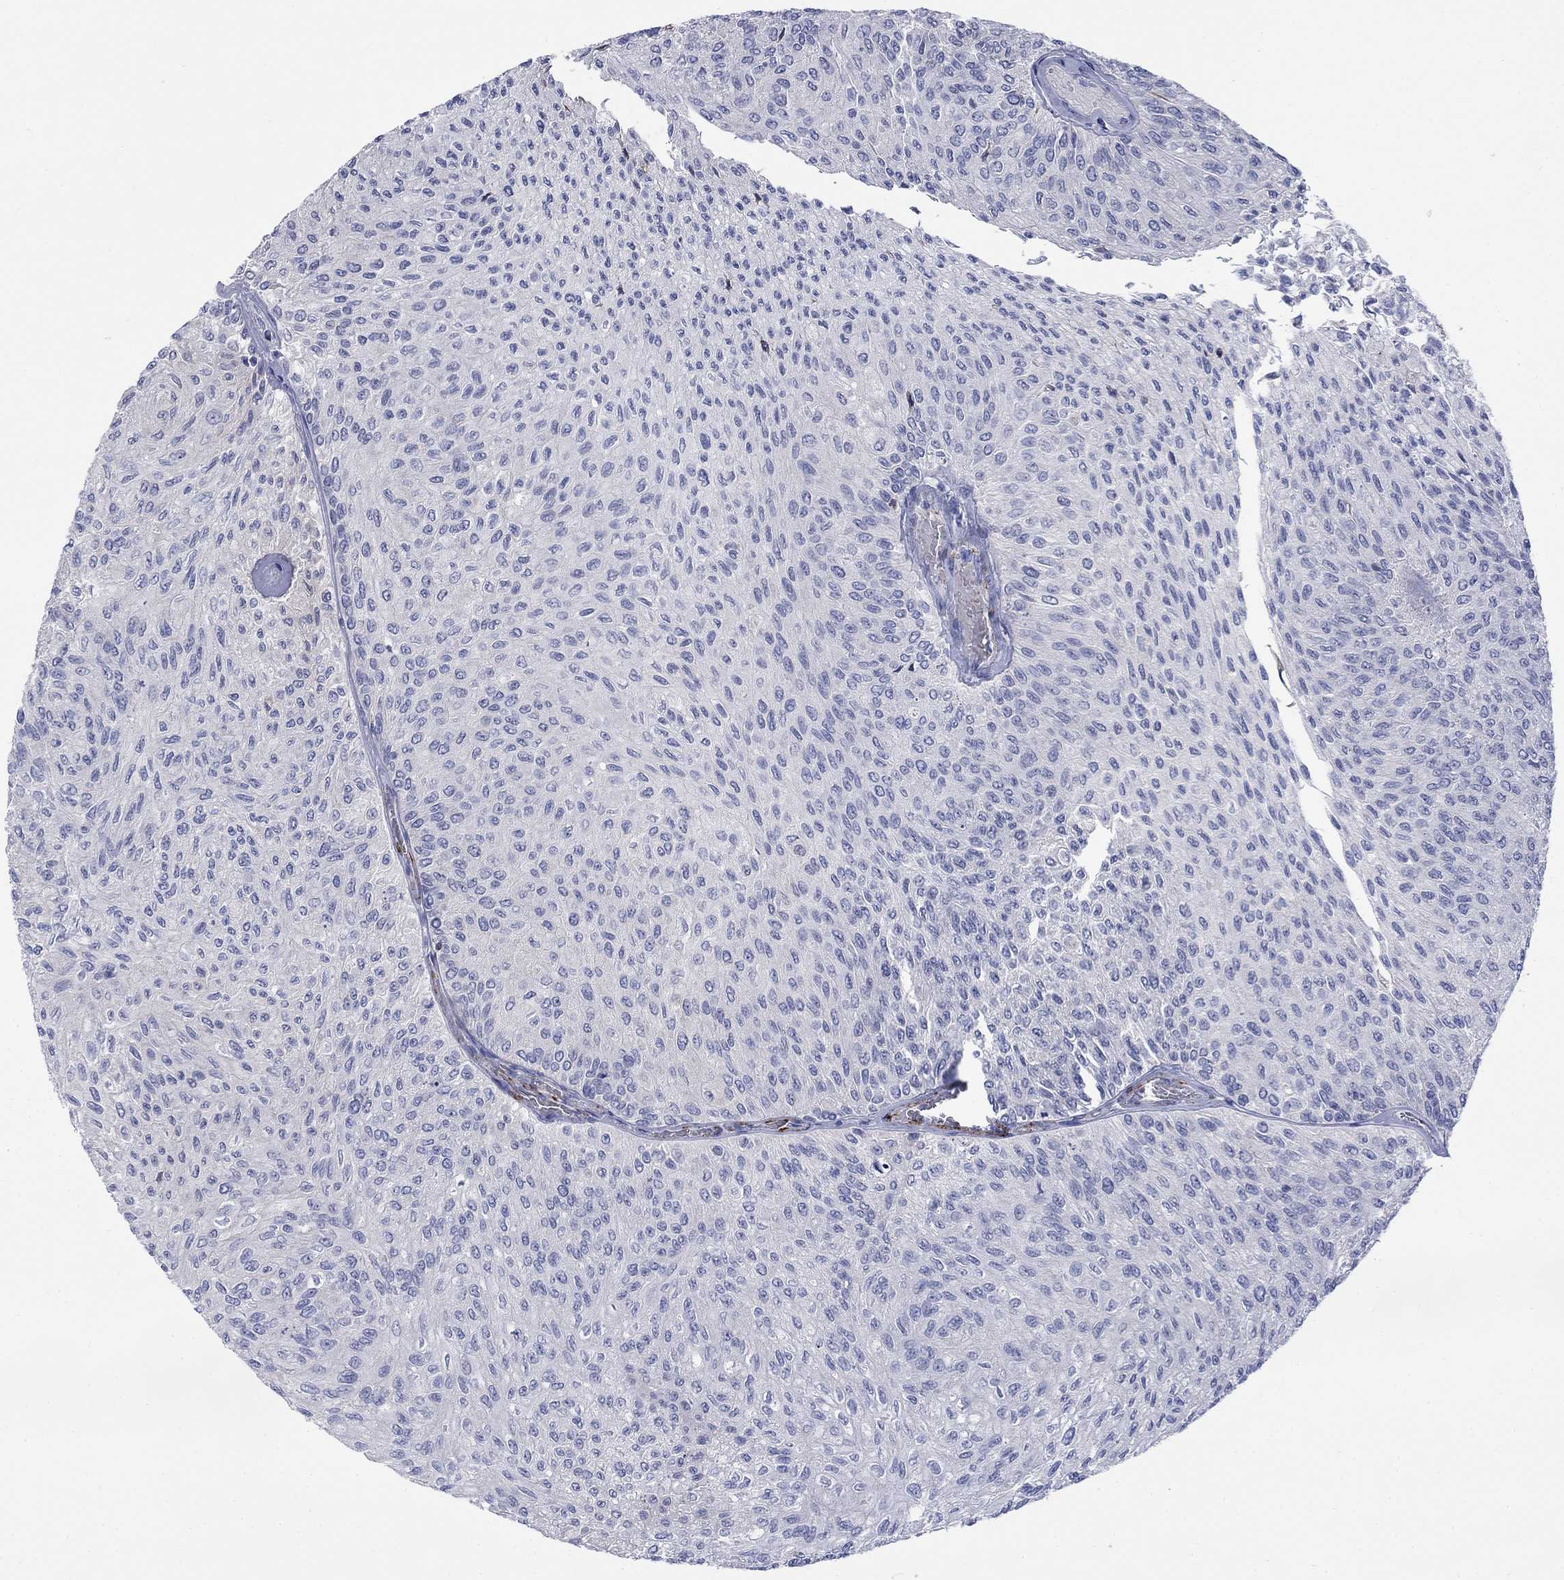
{"staining": {"intensity": "negative", "quantity": "none", "location": "none"}, "tissue": "urothelial cancer", "cell_type": "Tumor cells", "image_type": "cancer", "snomed": [{"axis": "morphology", "description": "Urothelial carcinoma, Low grade"}, {"axis": "topography", "description": "Urinary bladder"}], "caption": "There is no significant expression in tumor cells of urothelial cancer.", "gene": "PTPRZ1", "patient": {"sex": "male", "age": 78}}